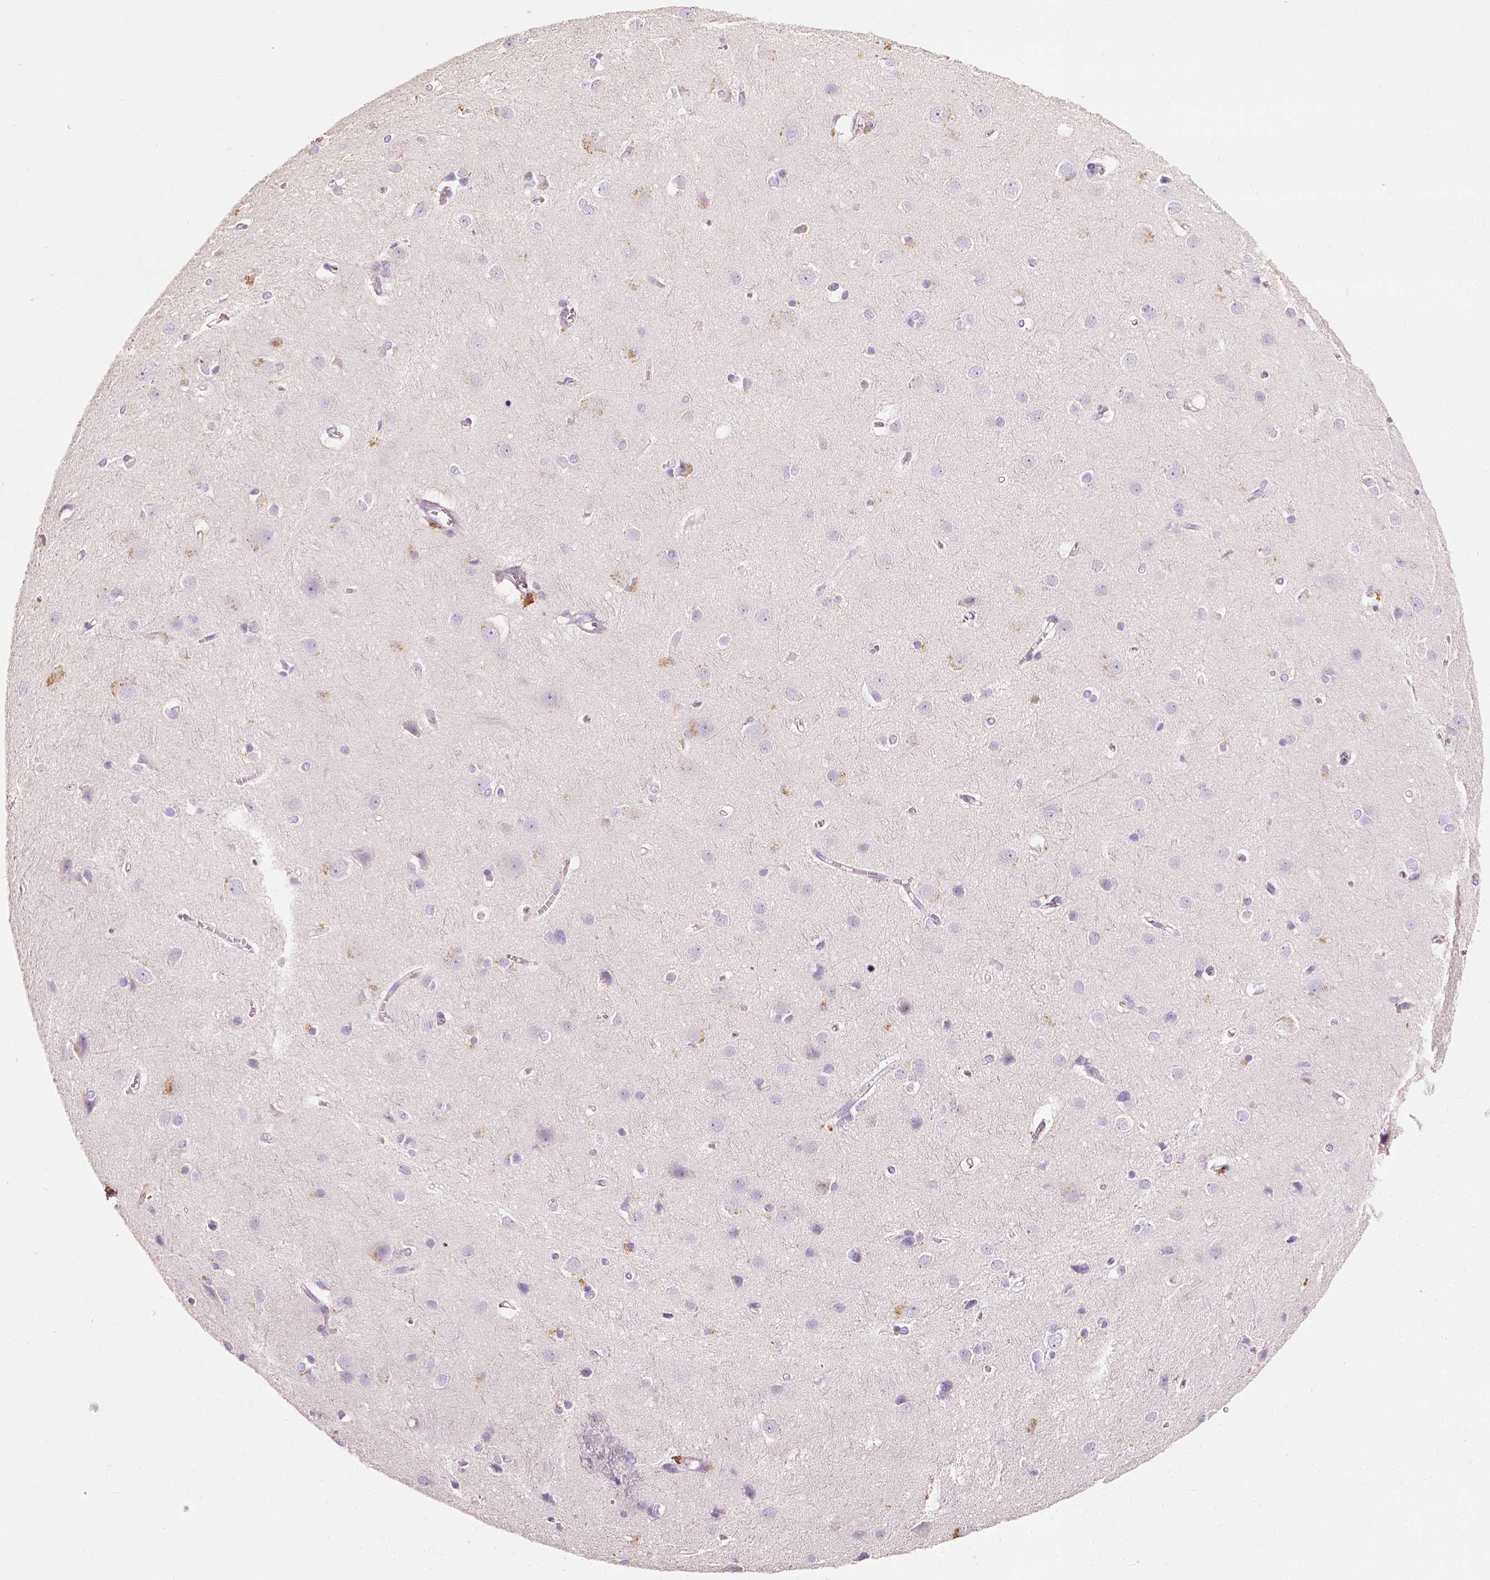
{"staining": {"intensity": "negative", "quantity": "none", "location": "none"}, "tissue": "cerebral cortex", "cell_type": "Endothelial cells", "image_type": "normal", "snomed": [{"axis": "morphology", "description": "Normal tissue, NOS"}, {"axis": "topography", "description": "Cerebral cortex"}], "caption": "This is an immunohistochemistry histopathology image of unremarkable cerebral cortex. There is no positivity in endothelial cells.", "gene": "DHCR24", "patient": {"sex": "male", "age": 37}}